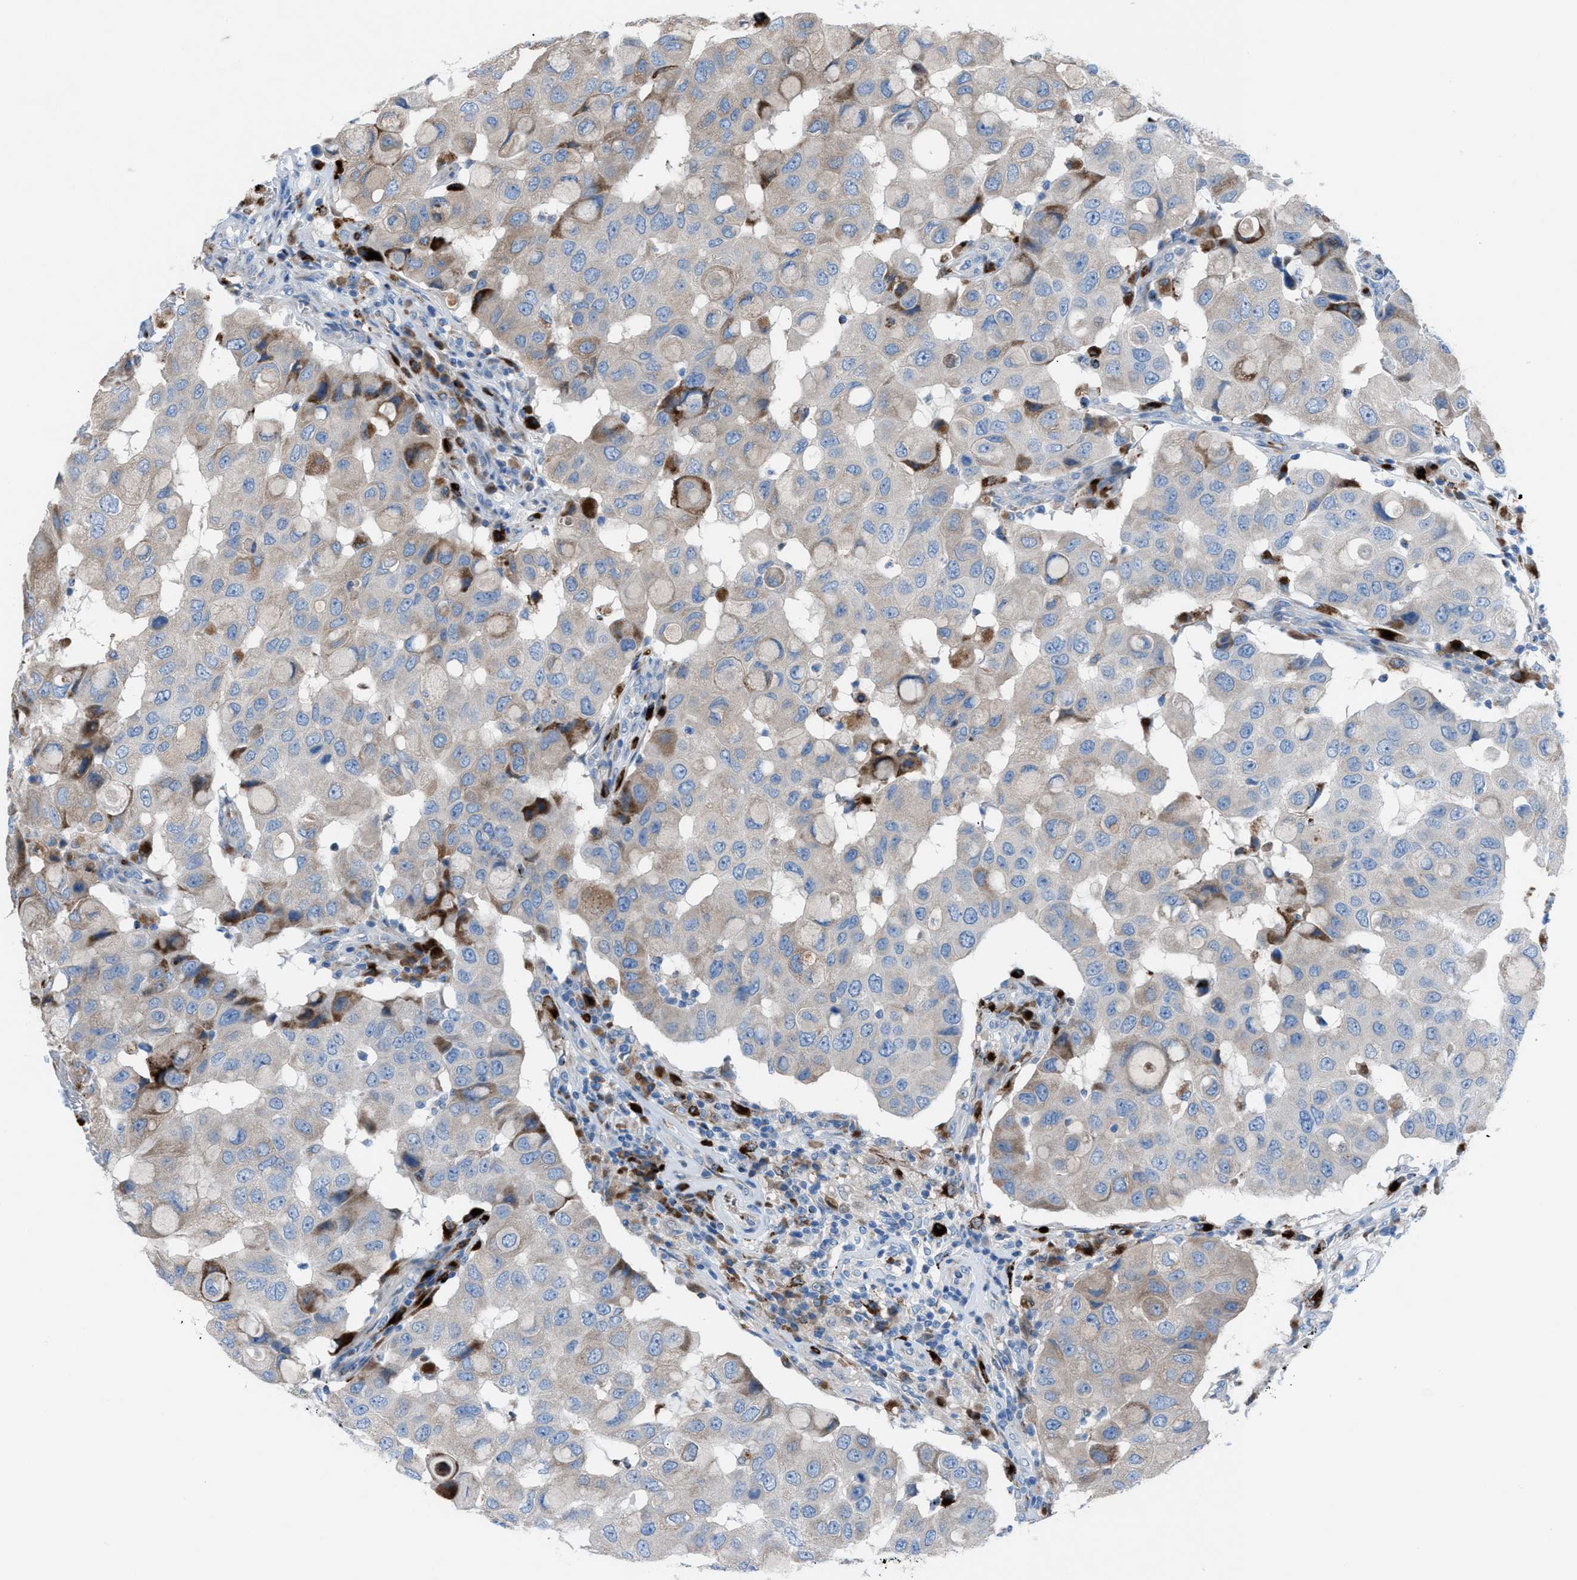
{"staining": {"intensity": "moderate", "quantity": "<25%", "location": "cytoplasmic/membranous"}, "tissue": "breast cancer", "cell_type": "Tumor cells", "image_type": "cancer", "snomed": [{"axis": "morphology", "description": "Duct carcinoma"}, {"axis": "topography", "description": "Breast"}], "caption": "Tumor cells reveal low levels of moderate cytoplasmic/membranous staining in about <25% of cells in breast cancer. Immunohistochemistry (ihc) stains the protein in brown and the nuclei are stained blue.", "gene": "CD1B", "patient": {"sex": "female", "age": 27}}